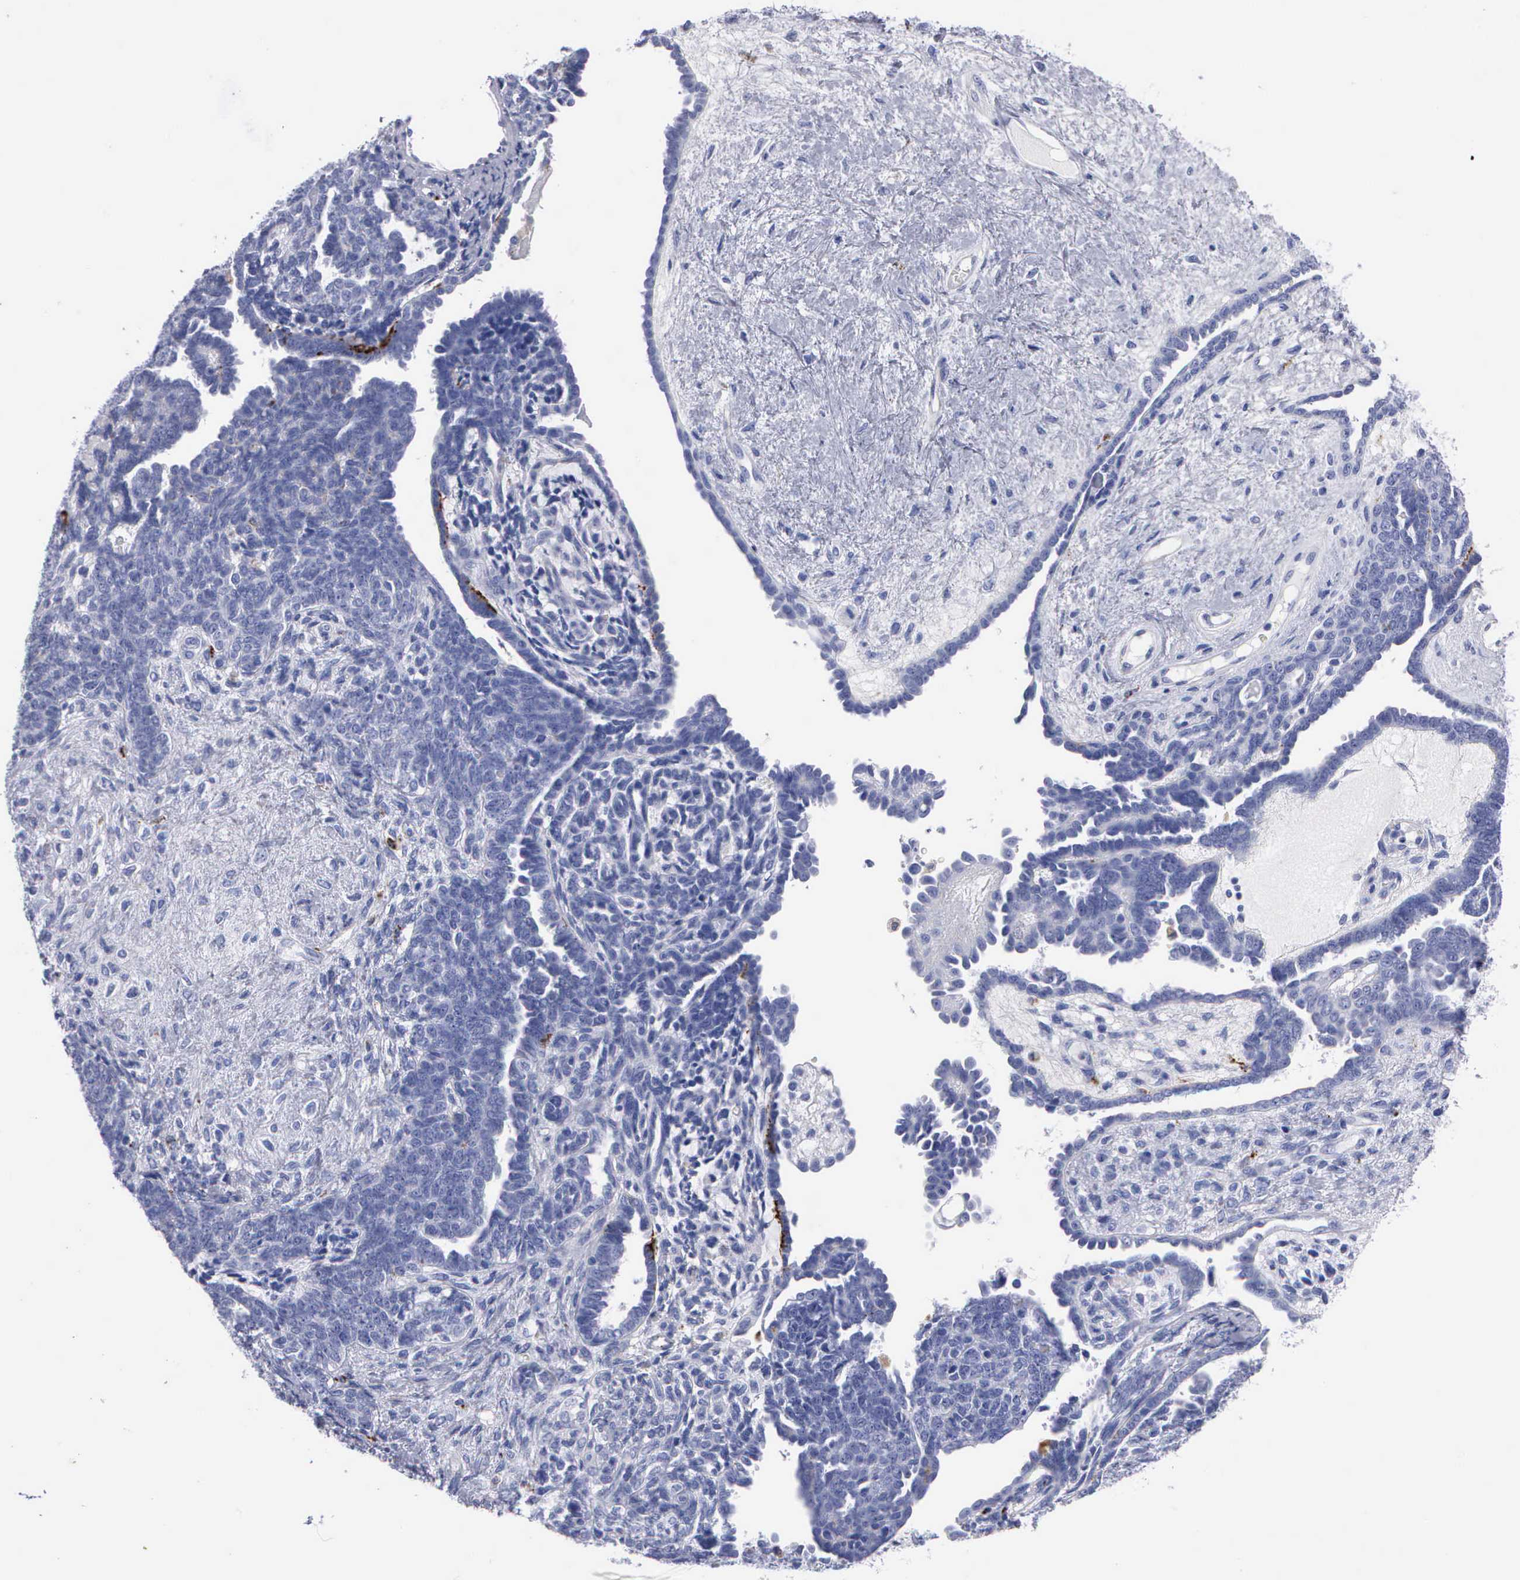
{"staining": {"intensity": "negative", "quantity": "none", "location": "none"}, "tissue": "endometrial cancer", "cell_type": "Tumor cells", "image_type": "cancer", "snomed": [{"axis": "morphology", "description": "Neoplasm, malignant, NOS"}, {"axis": "topography", "description": "Endometrium"}], "caption": "This is an immunohistochemistry (IHC) image of human endometrial malignant neoplasm. There is no staining in tumor cells.", "gene": "CTSL", "patient": {"sex": "female", "age": 74}}